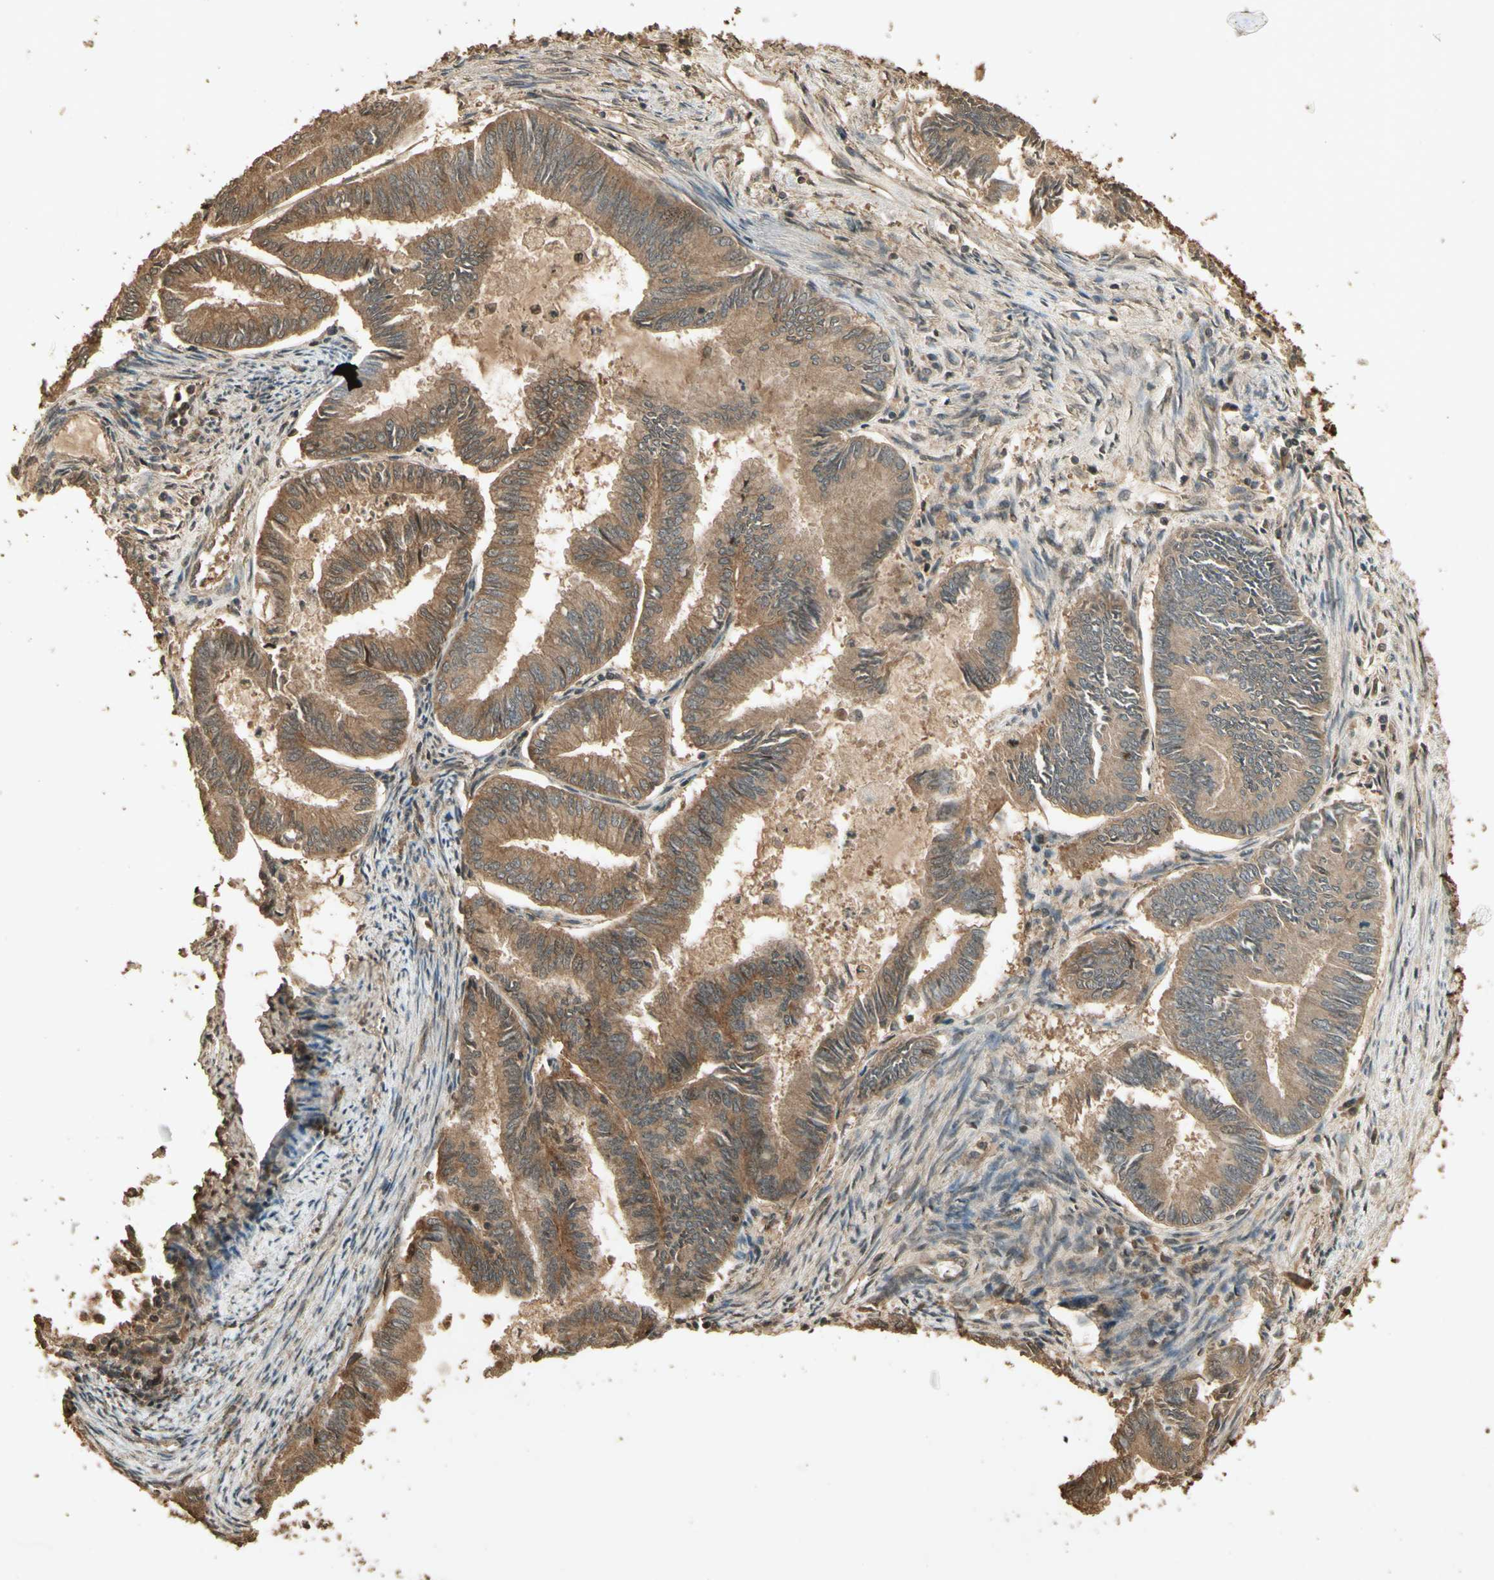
{"staining": {"intensity": "moderate", "quantity": ">75%", "location": "cytoplasmic/membranous"}, "tissue": "endometrial cancer", "cell_type": "Tumor cells", "image_type": "cancer", "snomed": [{"axis": "morphology", "description": "Adenocarcinoma, NOS"}, {"axis": "topography", "description": "Endometrium"}], "caption": "An immunohistochemistry (IHC) histopathology image of neoplastic tissue is shown. Protein staining in brown highlights moderate cytoplasmic/membranous positivity in adenocarcinoma (endometrial) within tumor cells.", "gene": "SMAD9", "patient": {"sex": "female", "age": 86}}